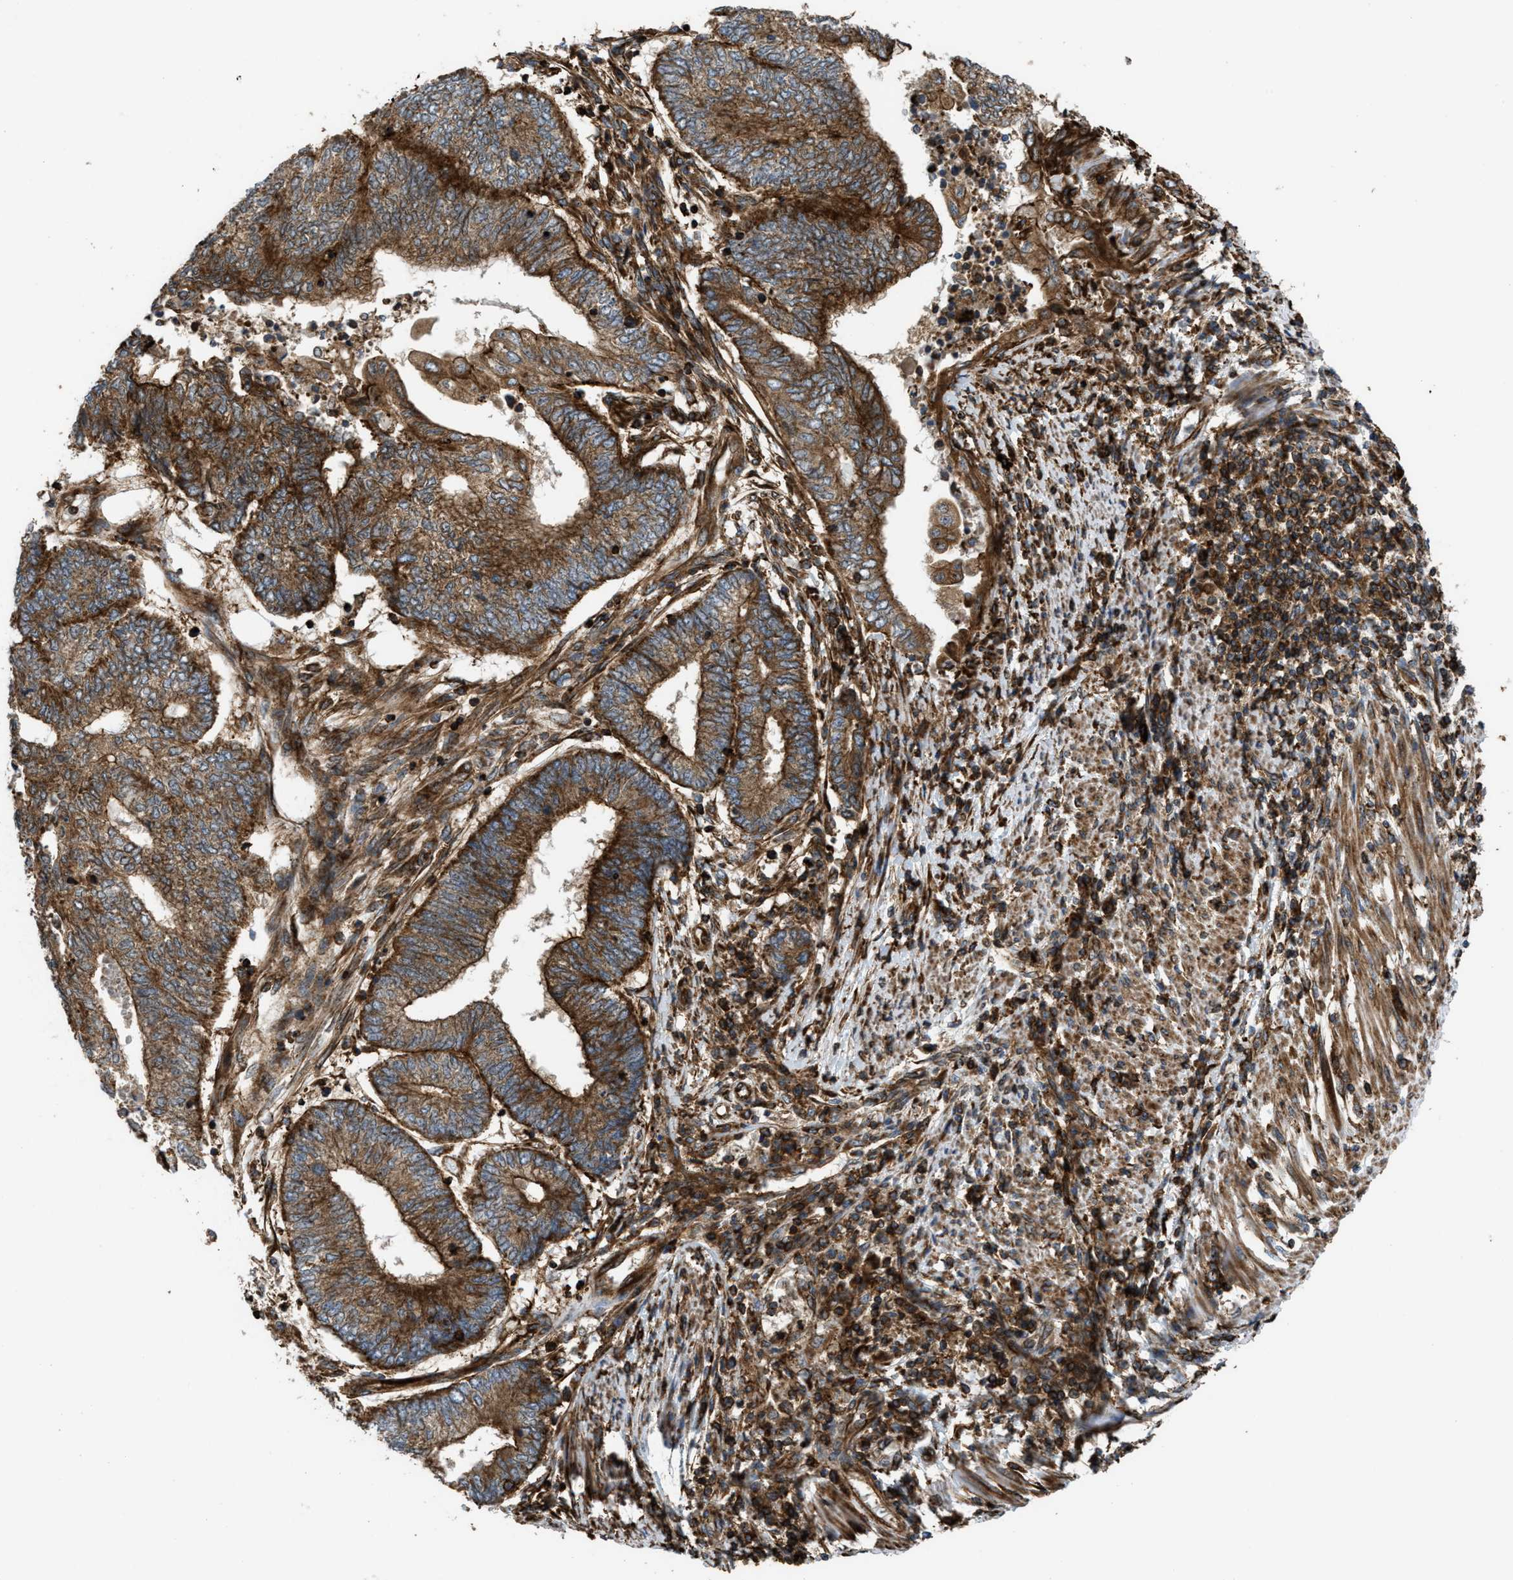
{"staining": {"intensity": "strong", "quantity": ">75%", "location": "cytoplasmic/membranous"}, "tissue": "endometrial cancer", "cell_type": "Tumor cells", "image_type": "cancer", "snomed": [{"axis": "morphology", "description": "Adenocarcinoma, NOS"}, {"axis": "topography", "description": "Uterus"}, {"axis": "topography", "description": "Endometrium"}], "caption": "Endometrial cancer (adenocarcinoma) stained for a protein reveals strong cytoplasmic/membranous positivity in tumor cells.", "gene": "EGLN1", "patient": {"sex": "female", "age": 70}}